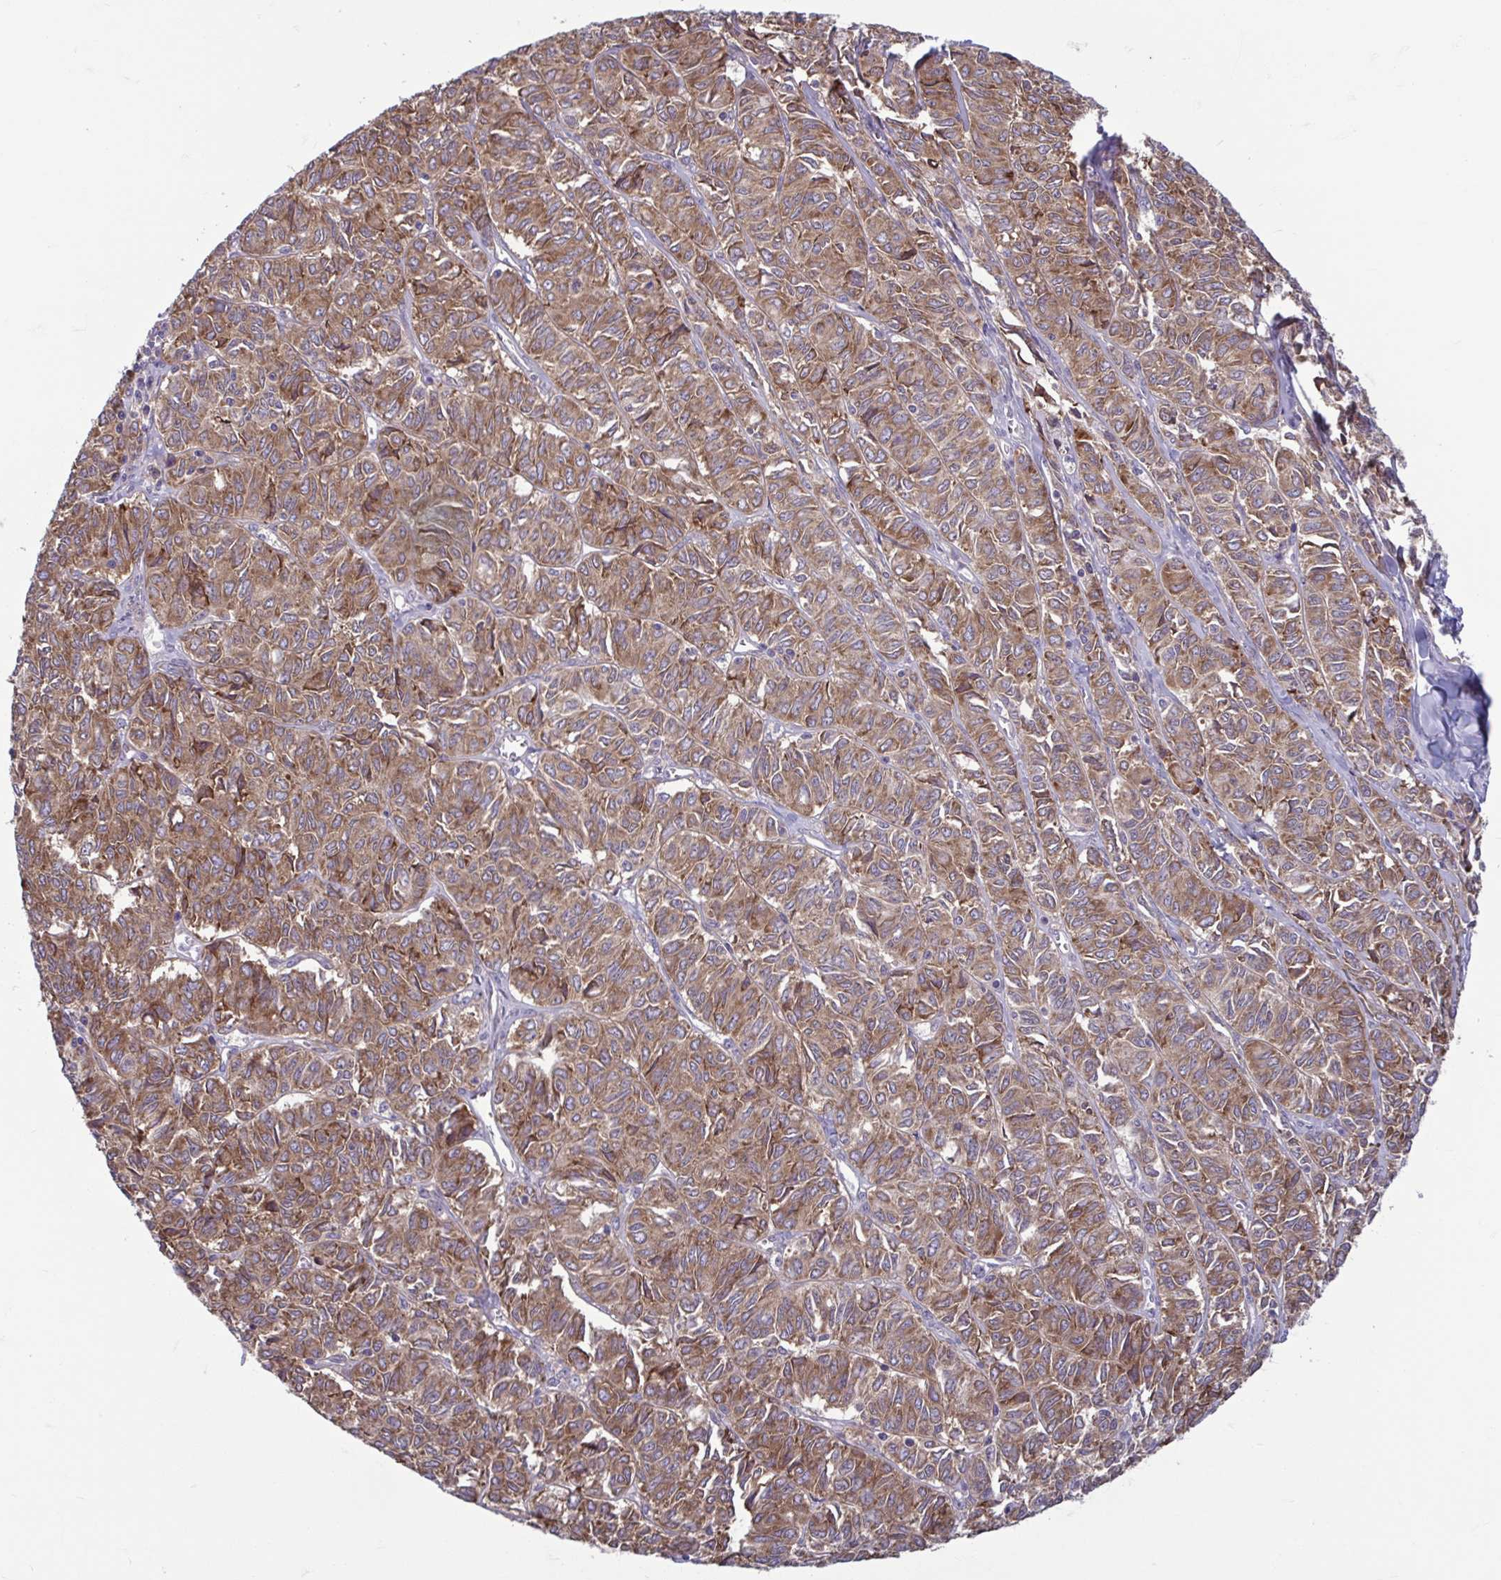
{"staining": {"intensity": "moderate", "quantity": ">75%", "location": "cytoplasmic/membranous"}, "tissue": "ovarian cancer", "cell_type": "Tumor cells", "image_type": "cancer", "snomed": [{"axis": "morphology", "description": "Carcinoma, endometroid"}, {"axis": "topography", "description": "Ovary"}], "caption": "Protein staining of ovarian cancer tissue shows moderate cytoplasmic/membranous positivity in about >75% of tumor cells.", "gene": "RPS16", "patient": {"sex": "female", "age": 80}}